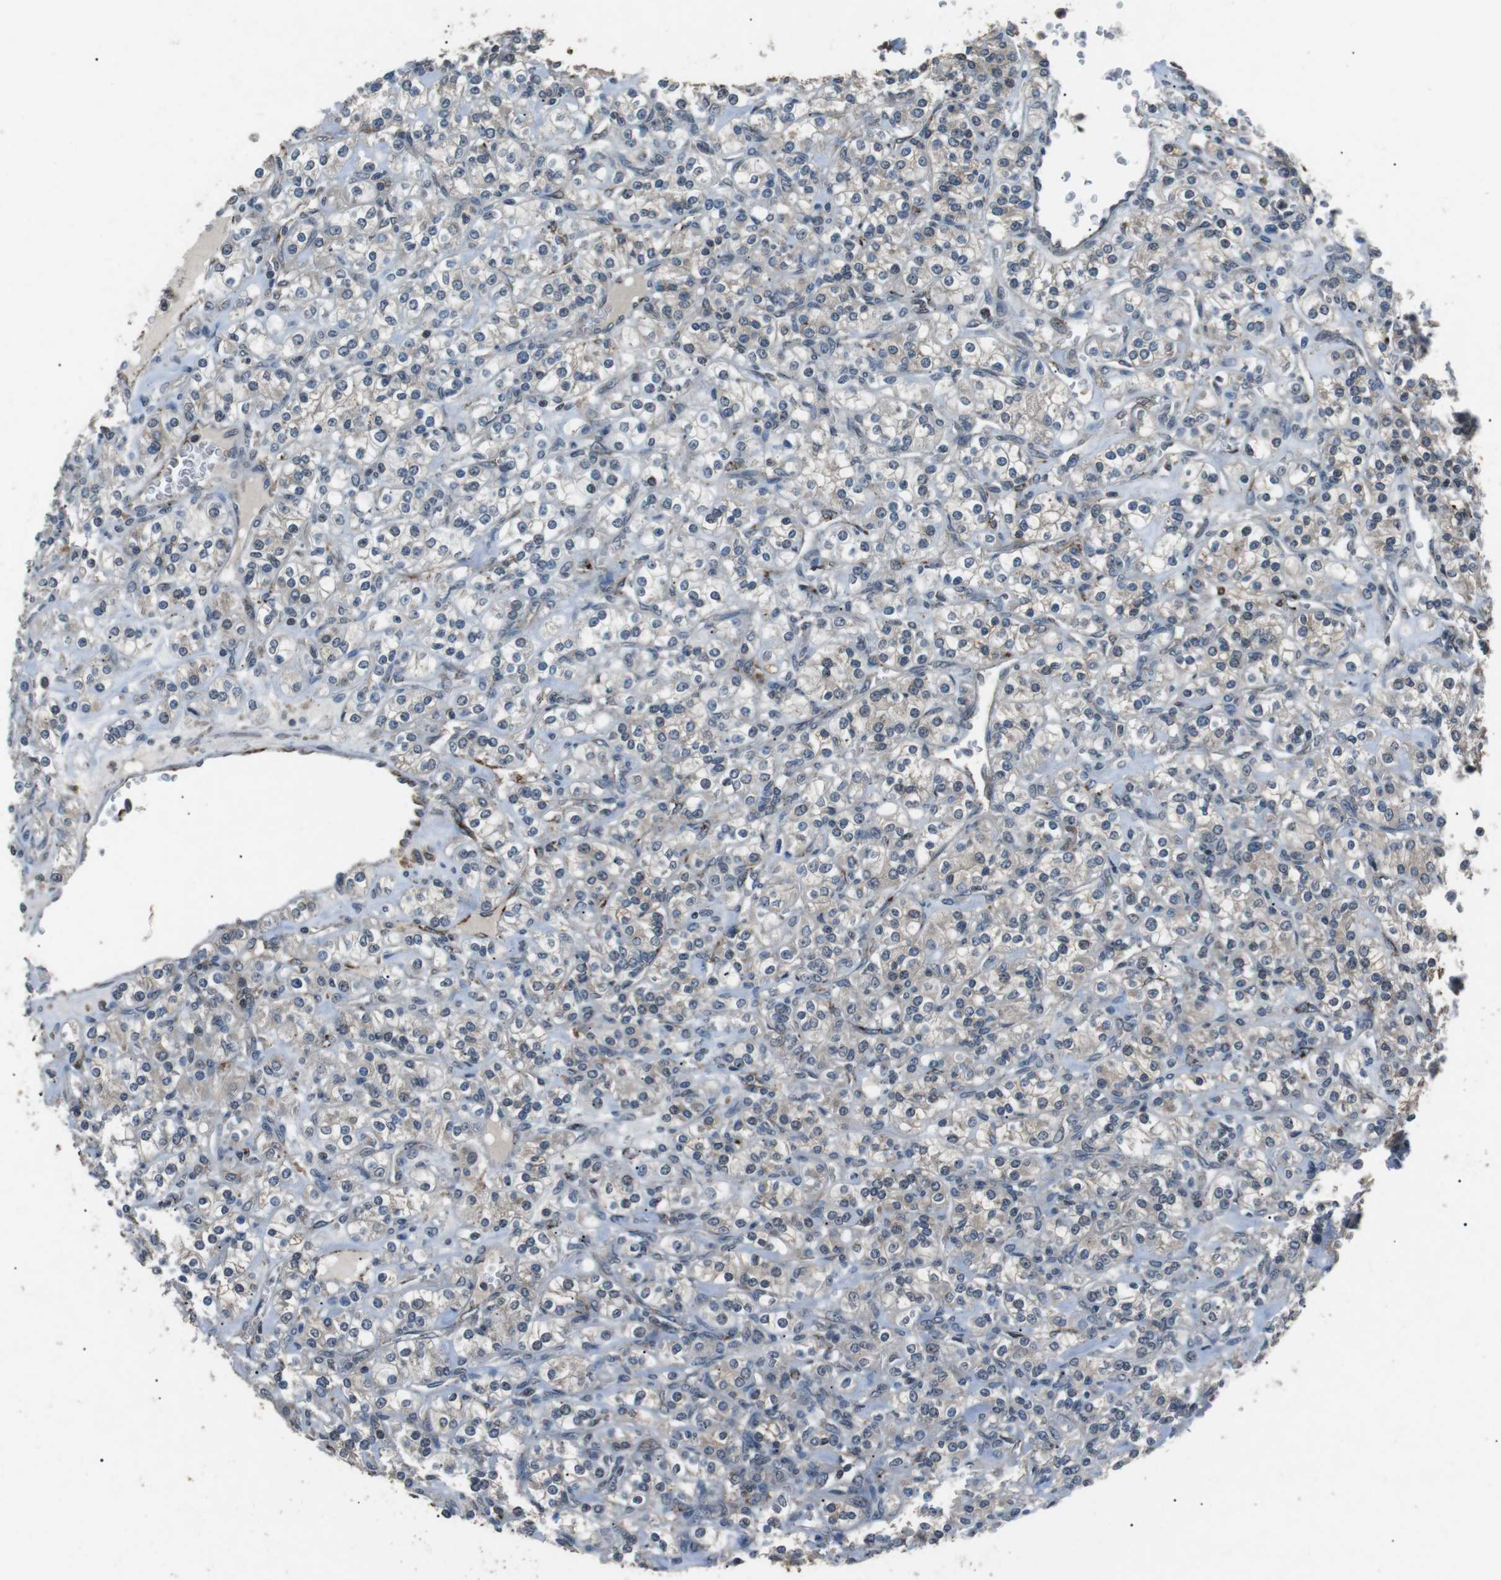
{"staining": {"intensity": "negative", "quantity": "none", "location": "none"}, "tissue": "renal cancer", "cell_type": "Tumor cells", "image_type": "cancer", "snomed": [{"axis": "morphology", "description": "Adenocarcinoma, NOS"}, {"axis": "topography", "description": "Kidney"}], "caption": "DAB (3,3'-diaminobenzidine) immunohistochemical staining of human renal cancer (adenocarcinoma) shows no significant staining in tumor cells. Brightfield microscopy of IHC stained with DAB (3,3'-diaminobenzidine) (brown) and hematoxylin (blue), captured at high magnification.", "gene": "NEK7", "patient": {"sex": "male", "age": 77}}